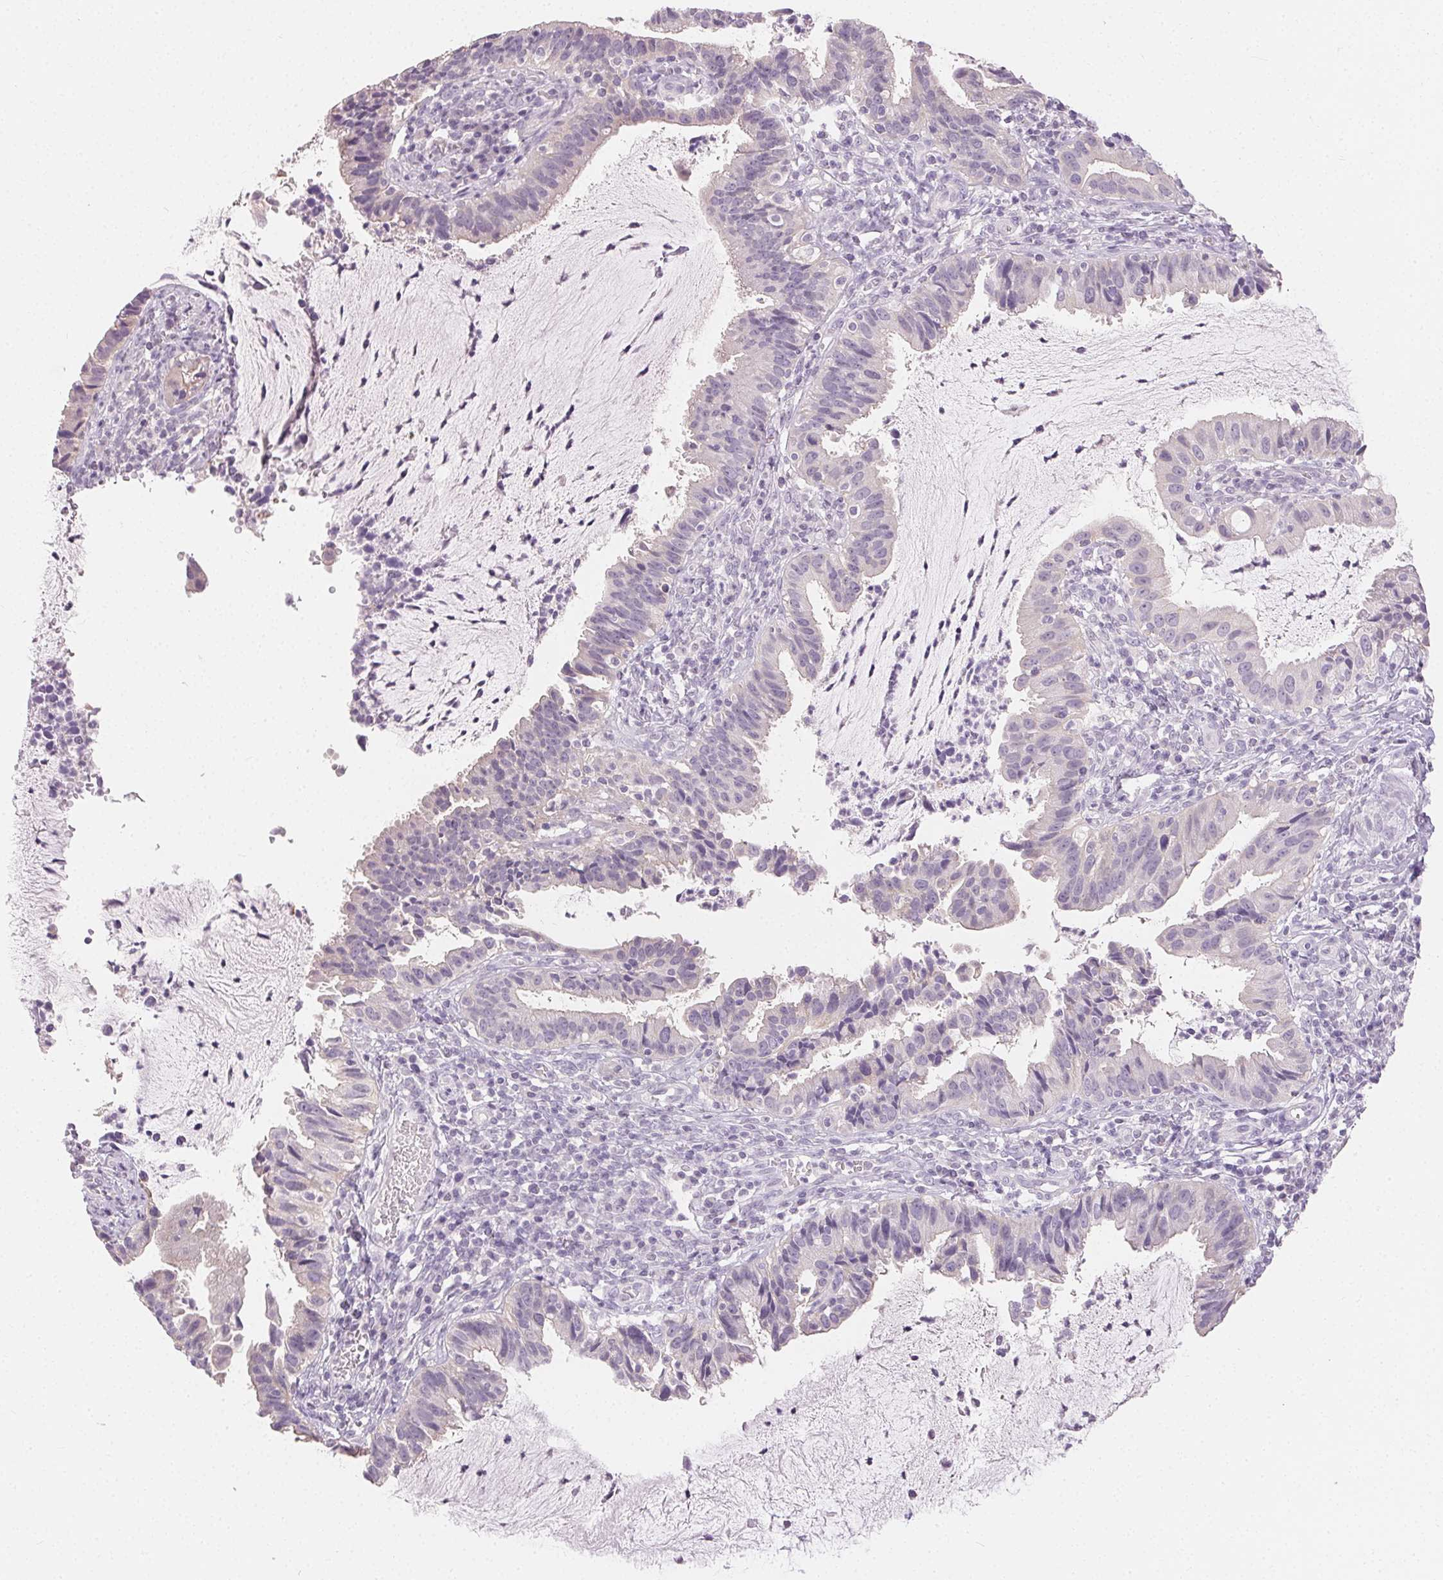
{"staining": {"intensity": "negative", "quantity": "none", "location": "none"}, "tissue": "cervical cancer", "cell_type": "Tumor cells", "image_type": "cancer", "snomed": [{"axis": "morphology", "description": "Adenocarcinoma, NOS"}, {"axis": "topography", "description": "Cervix"}], "caption": "Tumor cells are negative for protein expression in human cervical adenocarcinoma.", "gene": "SFTPD", "patient": {"sex": "female", "age": 34}}